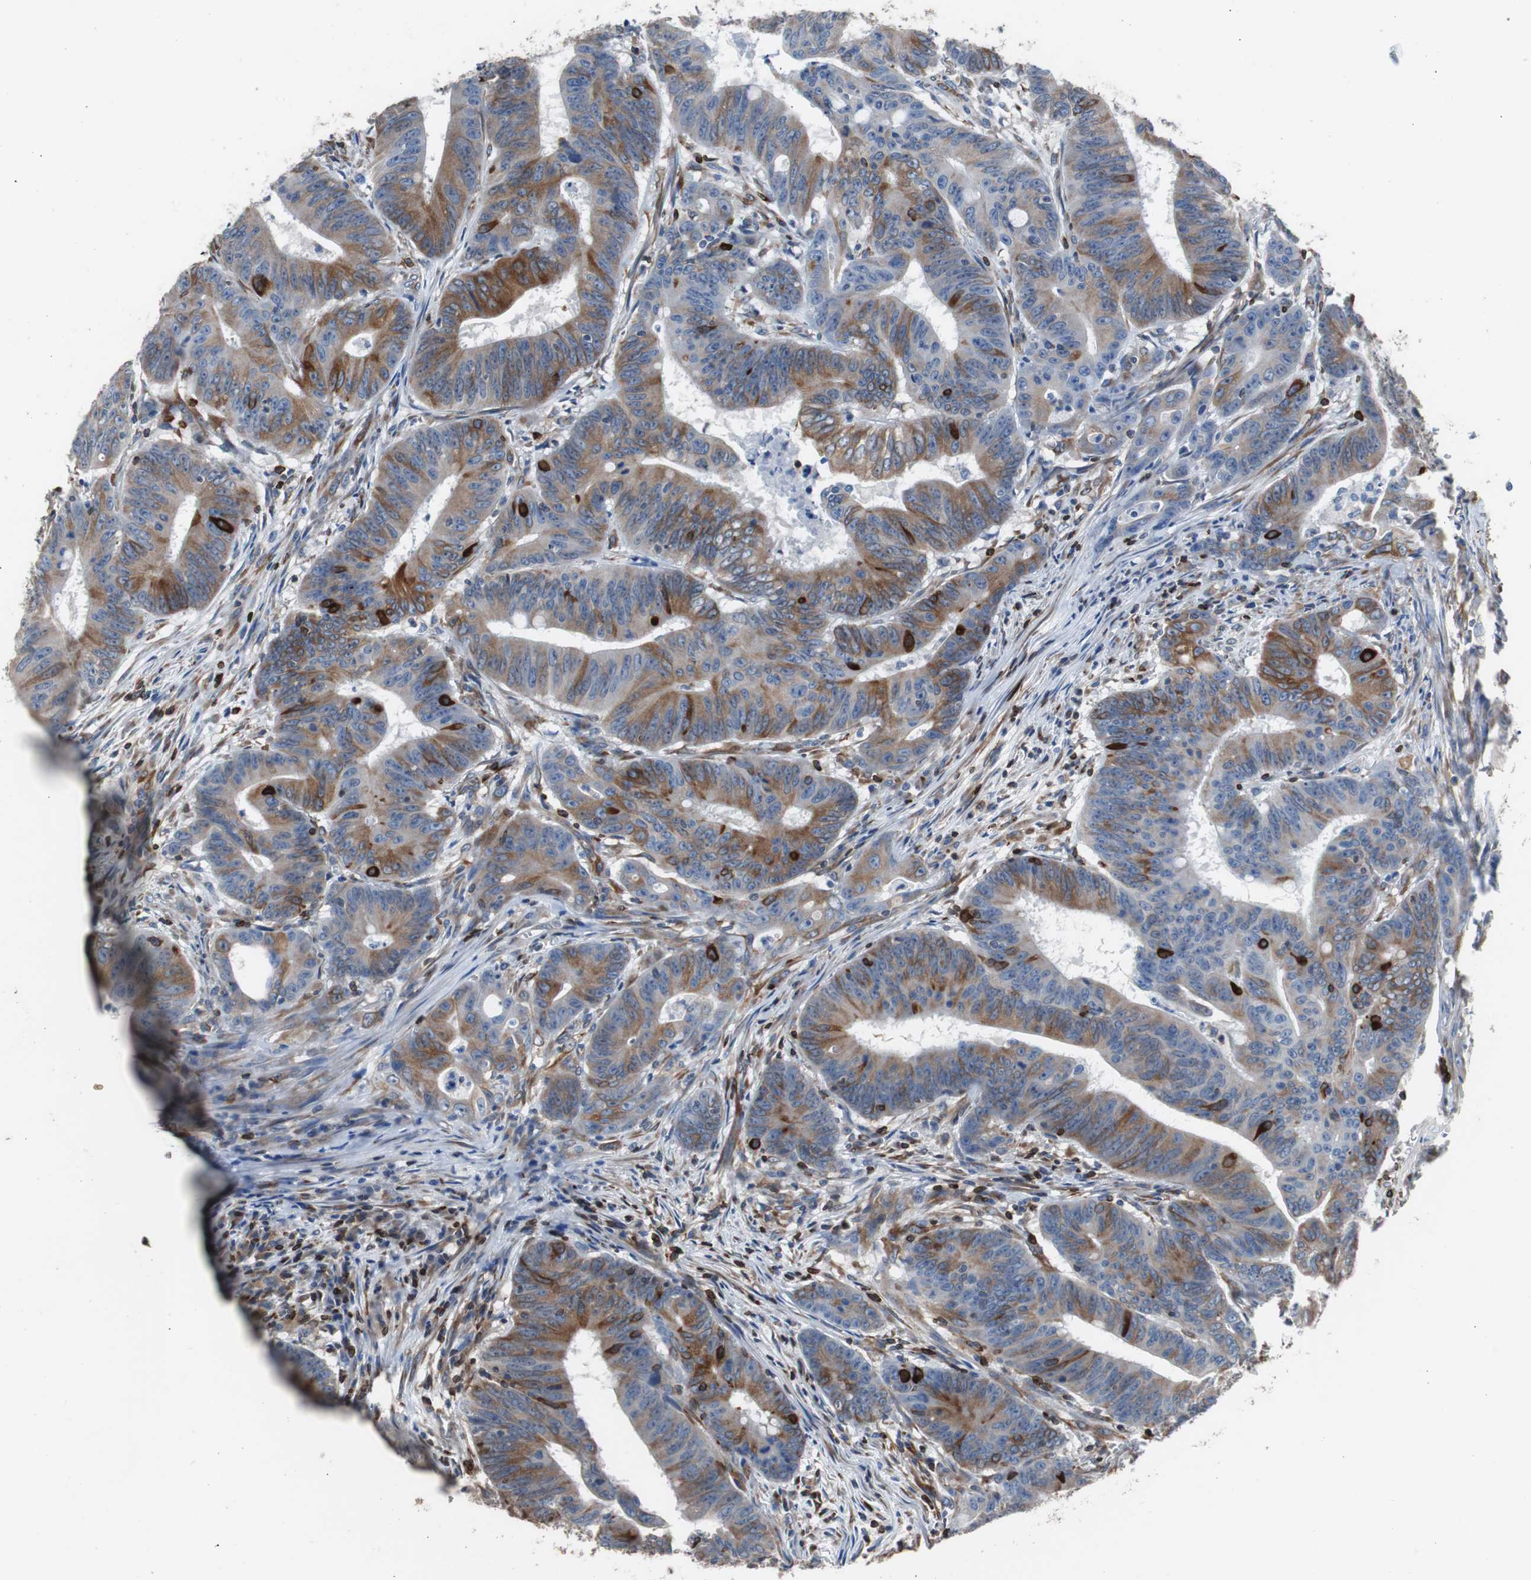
{"staining": {"intensity": "moderate", "quantity": ">75%", "location": "cytoplasmic/membranous"}, "tissue": "colorectal cancer", "cell_type": "Tumor cells", "image_type": "cancer", "snomed": [{"axis": "morphology", "description": "Adenocarcinoma, NOS"}, {"axis": "topography", "description": "Colon"}], "caption": "Human colorectal cancer (adenocarcinoma) stained with a protein marker displays moderate staining in tumor cells.", "gene": "PBXIP1", "patient": {"sex": "male", "age": 45}}